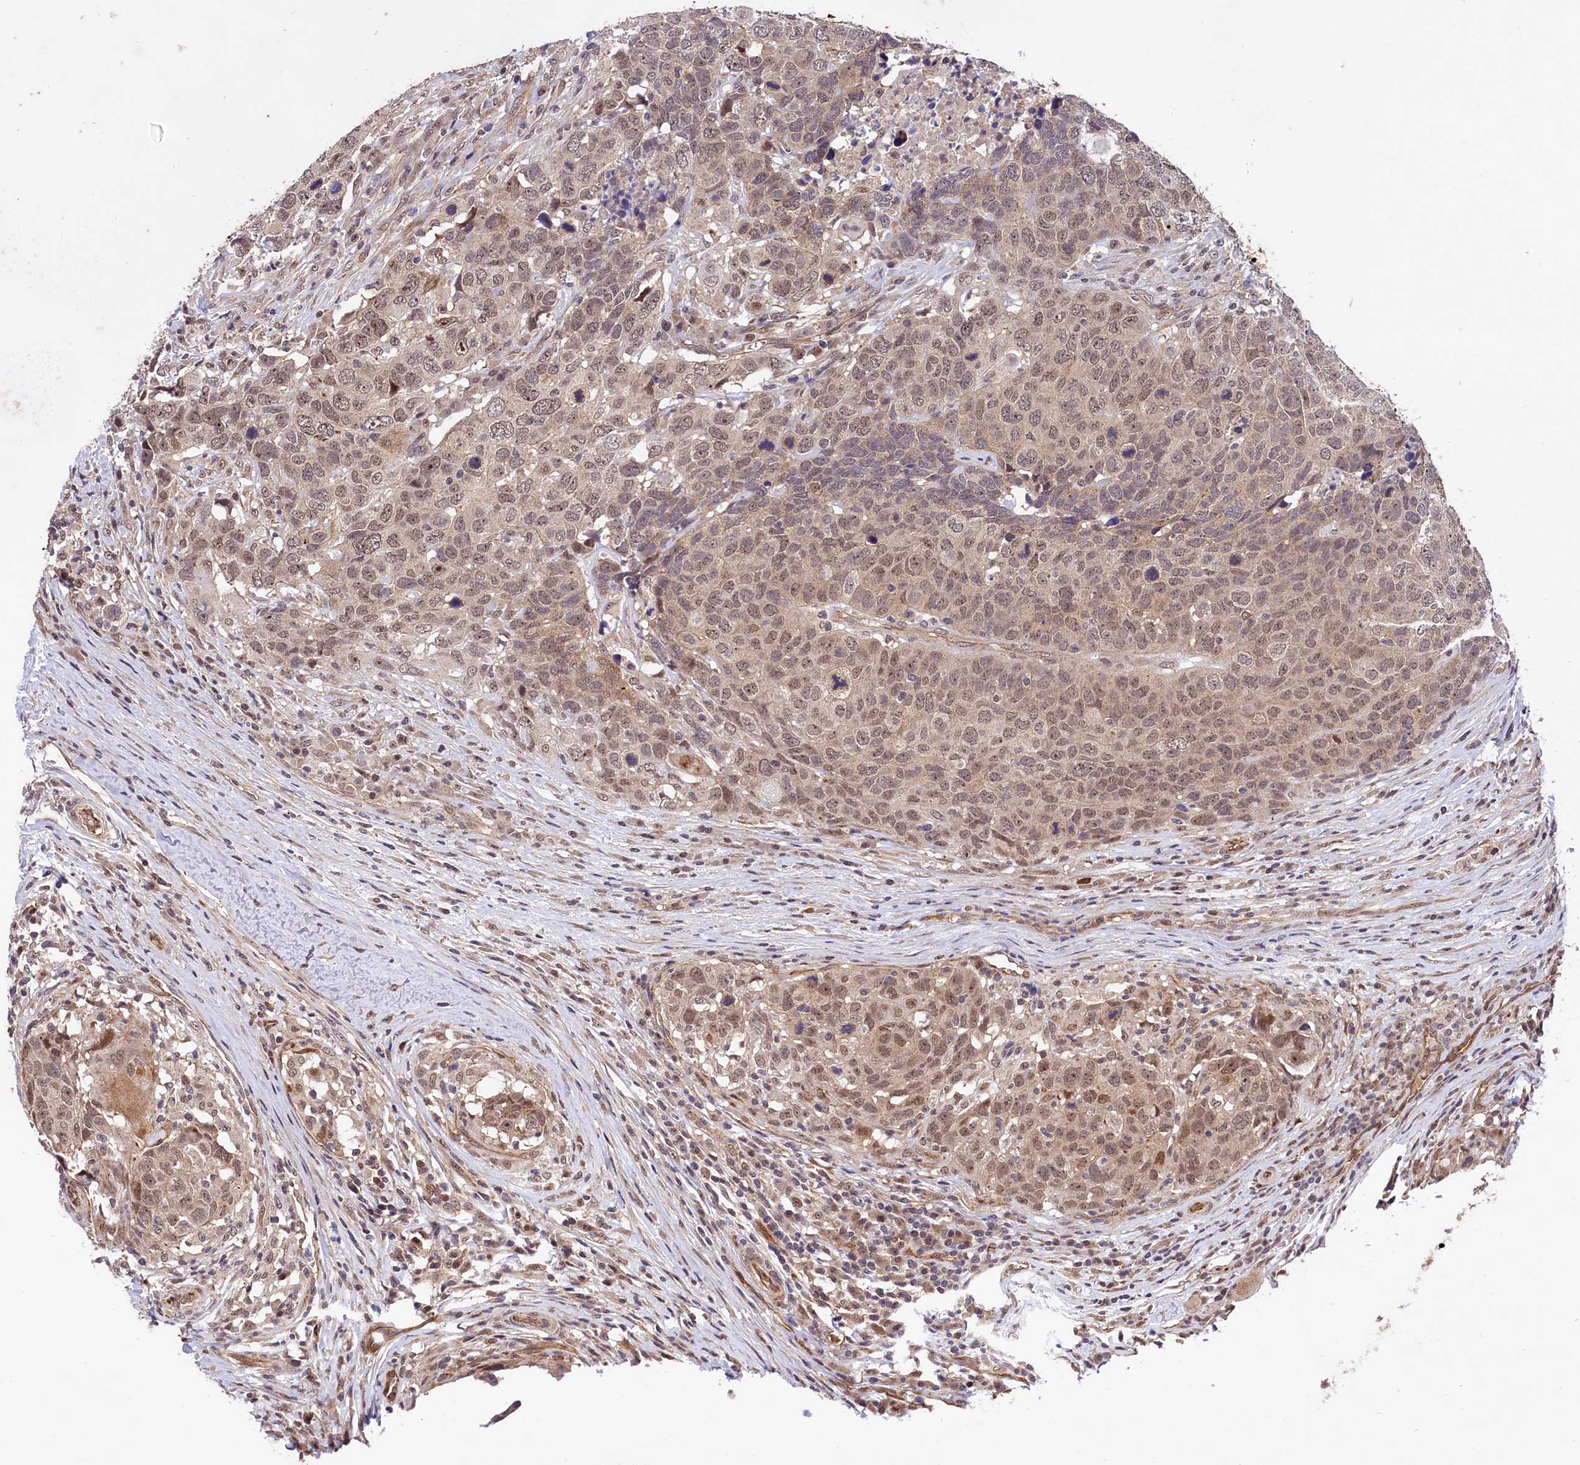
{"staining": {"intensity": "weak", "quantity": ">75%", "location": "nuclear"}, "tissue": "head and neck cancer", "cell_type": "Tumor cells", "image_type": "cancer", "snomed": [{"axis": "morphology", "description": "Squamous cell carcinoma, NOS"}, {"axis": "topography", "description": "Head-Neck"}], "caption": "Approximately >75% of tumor cells in human head and neck cancer (squamous cell carcinoma) demonstrate weak nuclear protein expression as visualized by brown immunohistochemical staining.", "gene": "ARL14EP", "patient": {"sex": "male", "age": 66}}